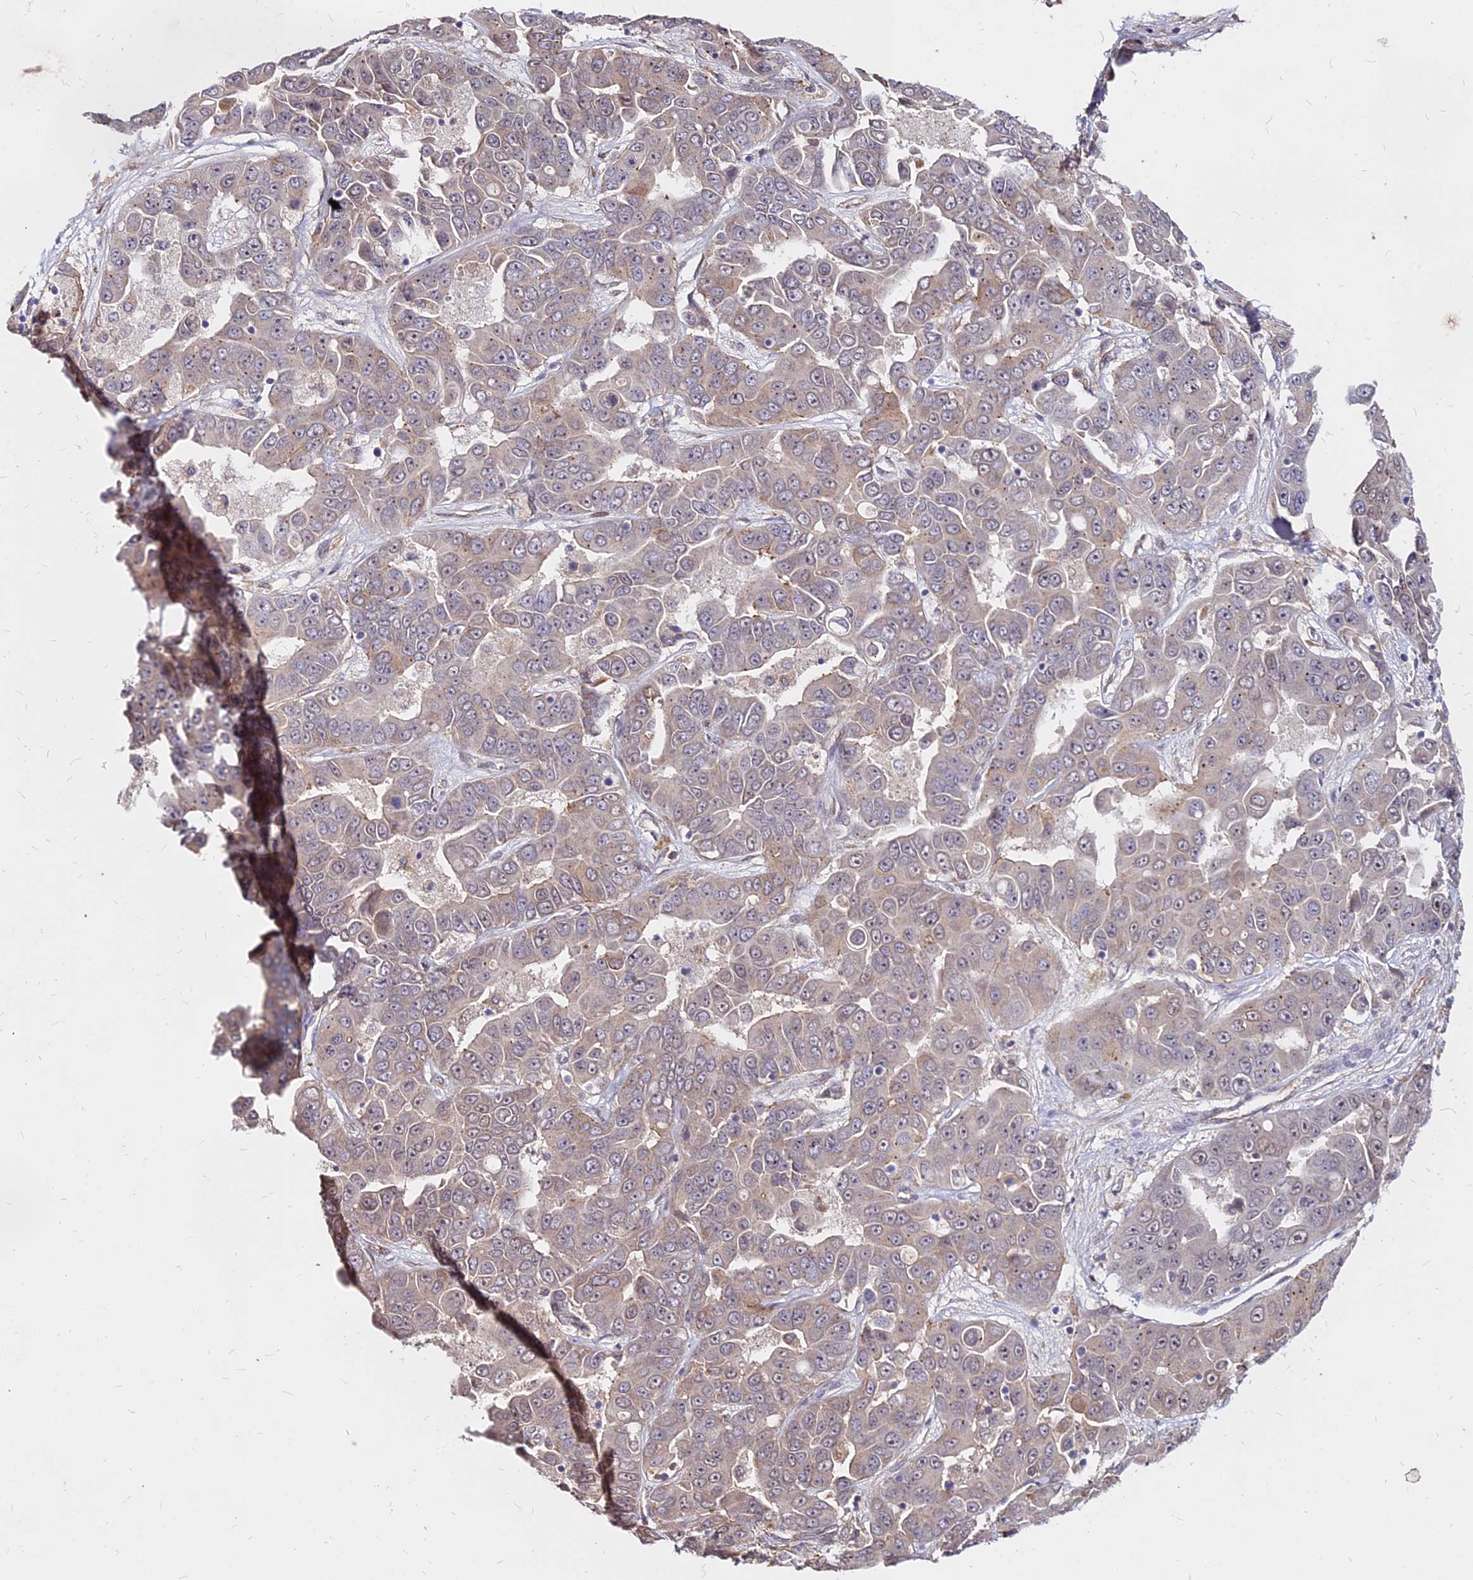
{"staining": {"intensity": "weak", "quantity": "25%-75%", "location": "cytoplasmic/membranous"}, "tissue": "liver cancer", "cell_type": "Tumor cells", "image_type": "cancer", "snomed": [{"axis": "morphology", "description": "Cholangiocarcinoma"}, {"axis": "topography", "description": "Liver"}], "caption": "Liver cancer (cholangiocarcinoma) stained with a brown dye shows weak cytoplasmic/membranous positive positivity in approximately 25%-75% of tumor cells.", "gene": "C11orf68", "patient": {"sex": "female", "age": 52}}